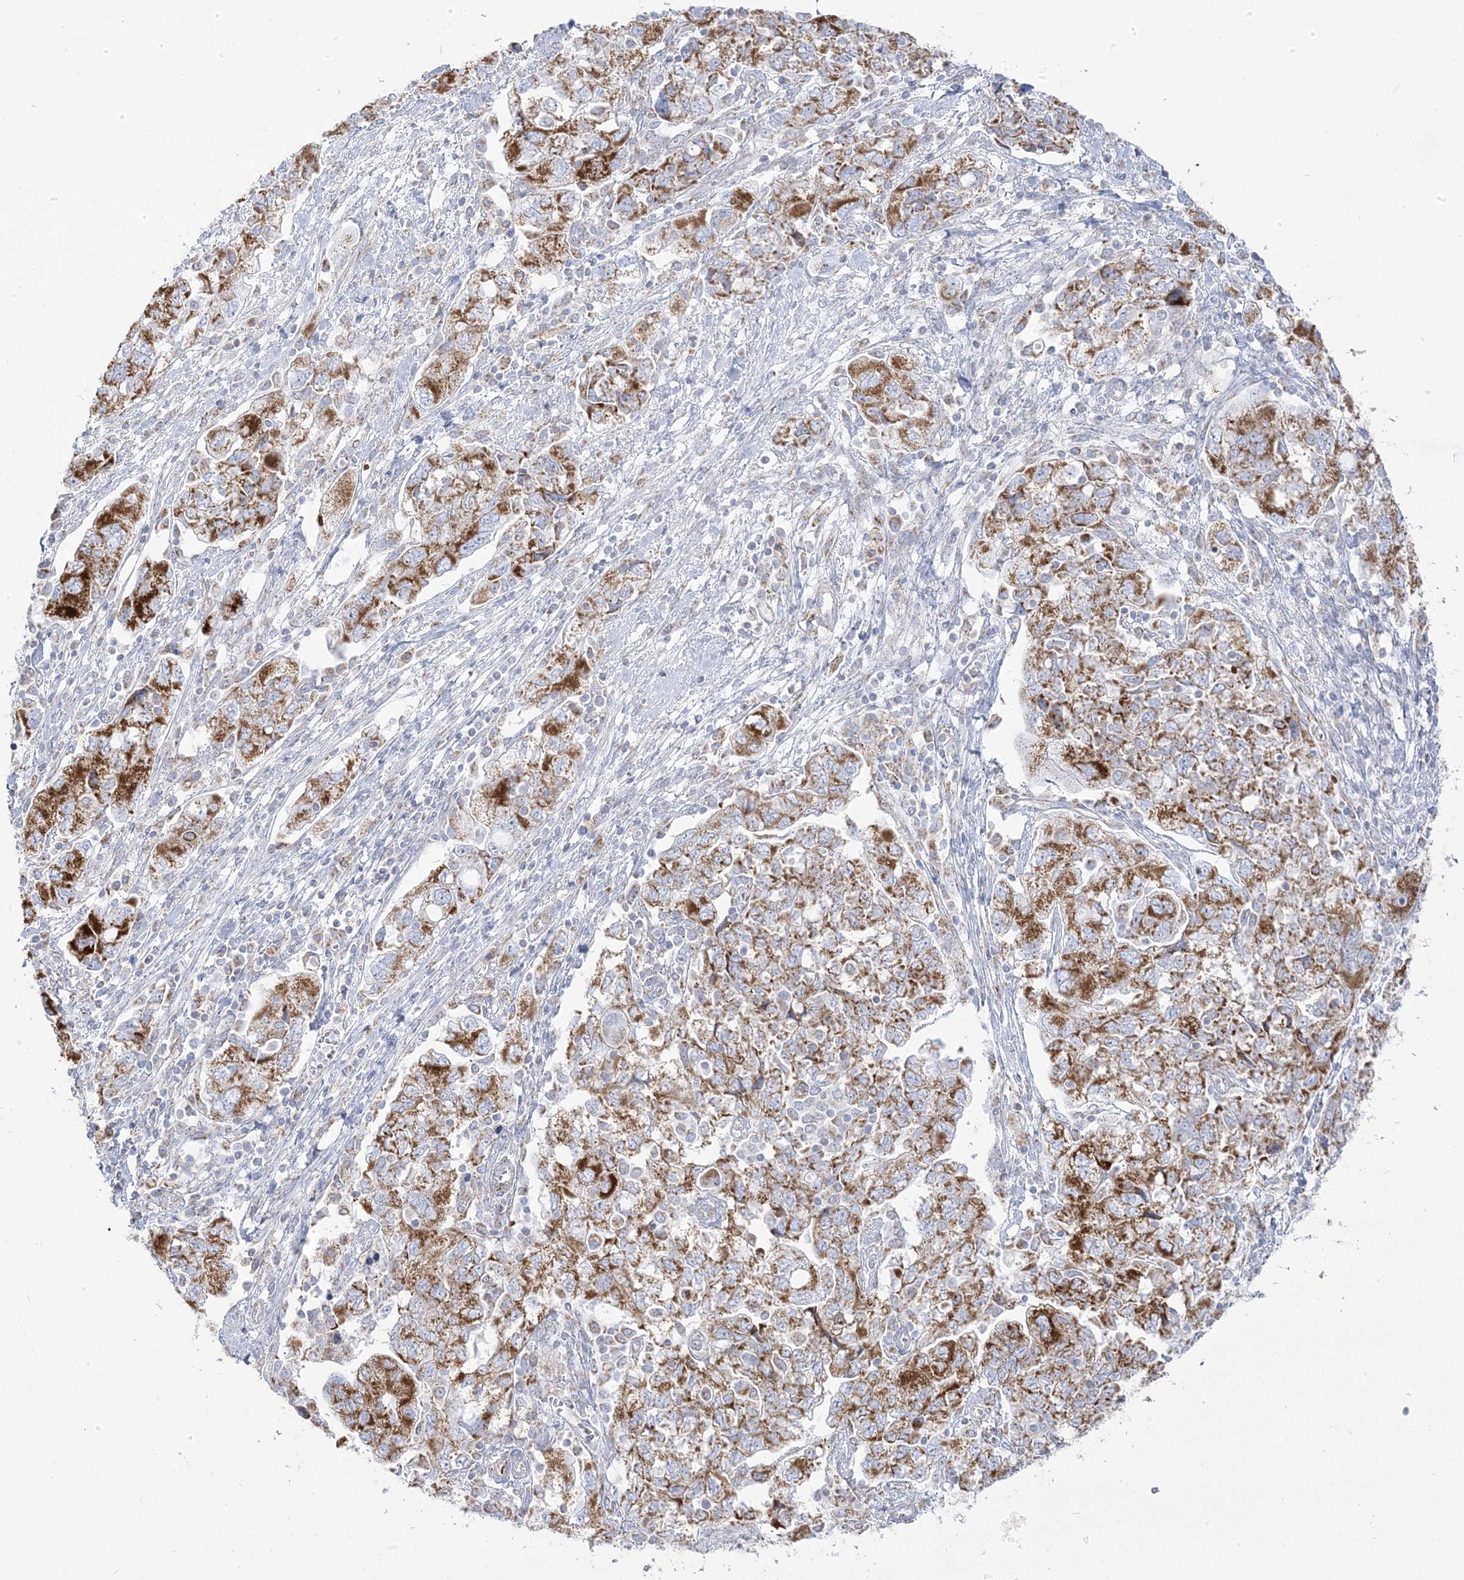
{"staining": {"intensity": "moderate", "quantity": ">75%", "location": "cytoplasmic/membranous"}, "tissue": "ovarian cancer", "cell_type": "Tumor cells", "image_type": "cancer", "snomed": [{"axis": "morphology", "description": "Carcinoma, NOS"}, {"axis": "morphology", "description": "Cystadenocarcinoma, serous, NOS"}, {"axis": "topography", "description": "Ovary"}], "caption": "The histopathology image exhibits staining of serous cystadenocarcinoma (ovarian), revealing moderate cytoplasmic/membranous protein expression (brown color) within tumor cells.", "gene": "PCCB", "patient": {"sex": "female", "age": 69}}